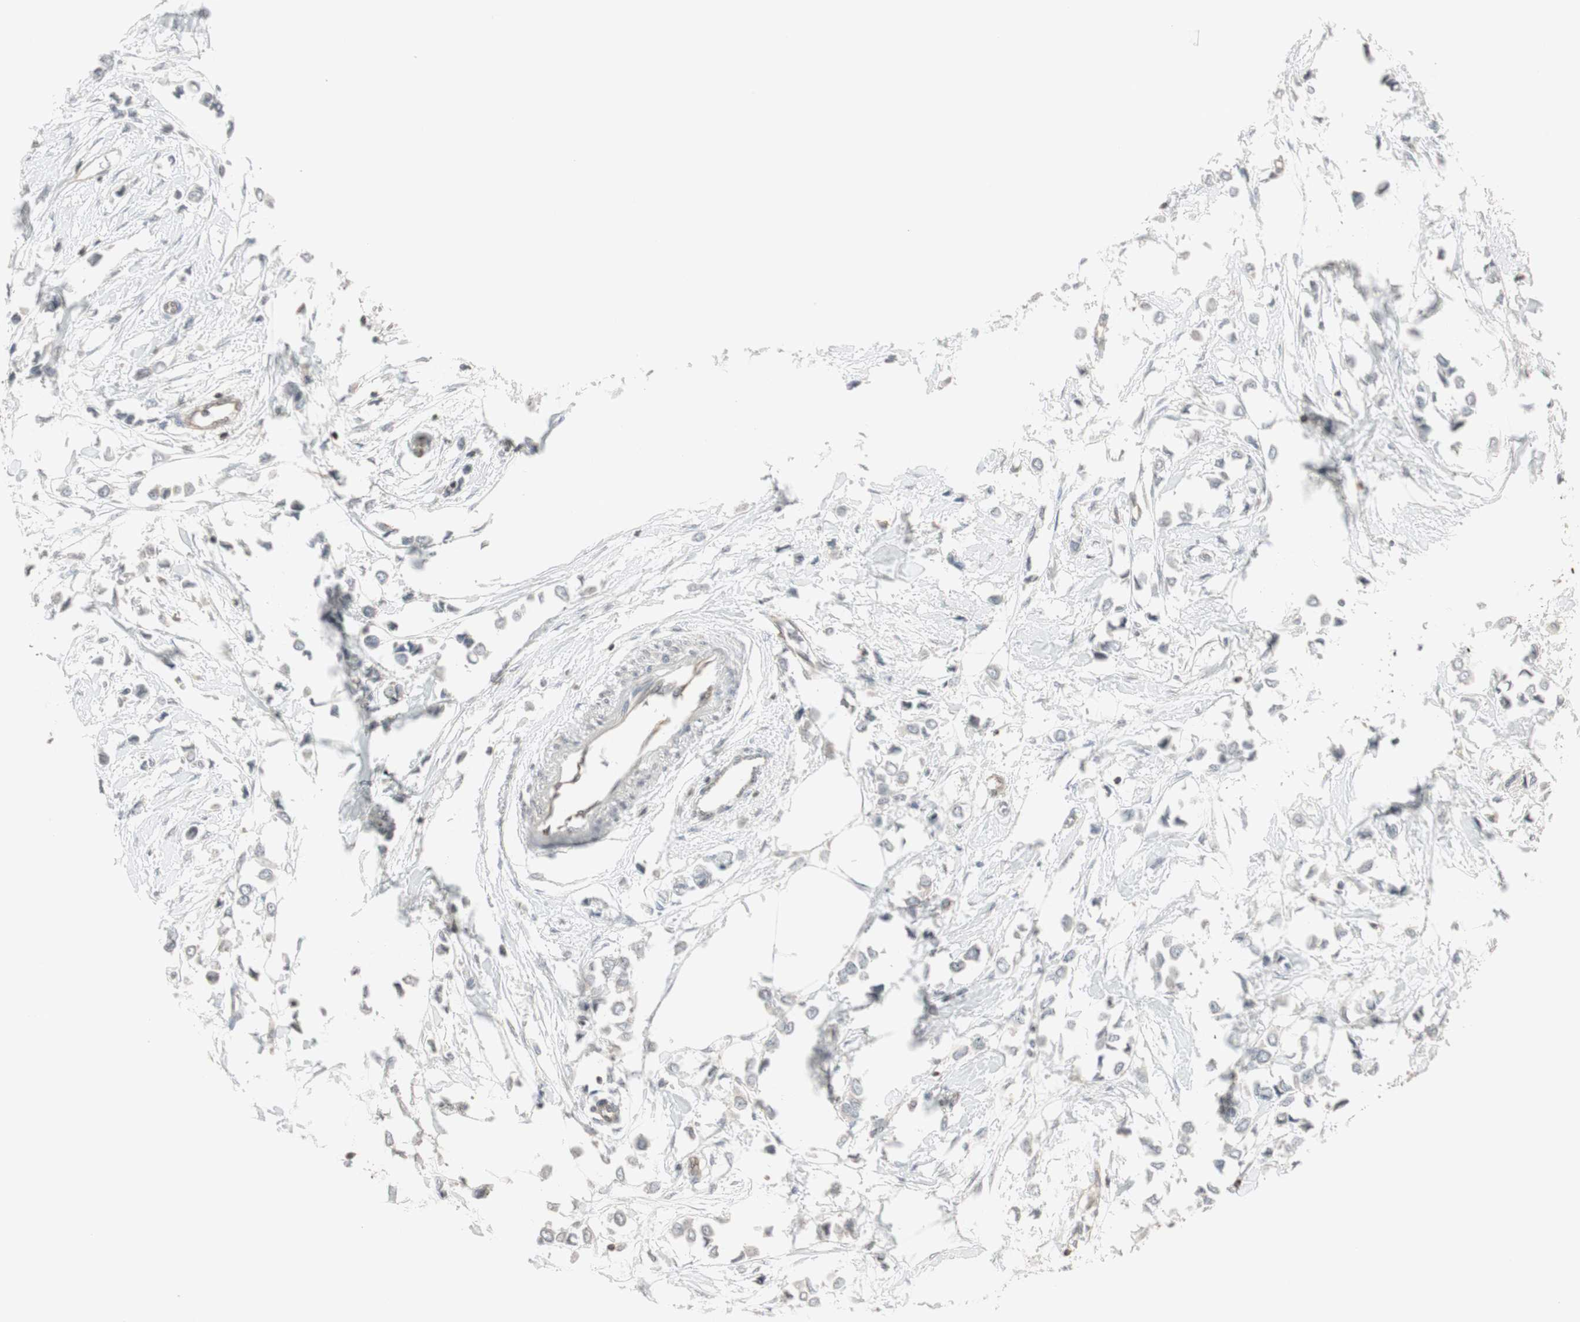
{"staining": {"intensity": "negative", "quantity": "none", "location": "none"}, "tissue": "breast cancer", "cell_type": "Tumor cells", "image_type": "cancer", "snomed": [{"axis": "morphology", "description": "Lobular carcinoma"}, {"axis": "topography", "description": "Breast"}], "caption": "Immunohistochemistry (IHC) micrograph of human breast cancer stained for a protein (brown), which demonstrates no positivity in tumor cells. (Brightfield microscopy of DAB (3,3'-diaminobenzidine) immunohistochemistry (IHC) at high magnification).", "gene": "ARHGEF1", "patient": {"sex": "female", "age": 51}}